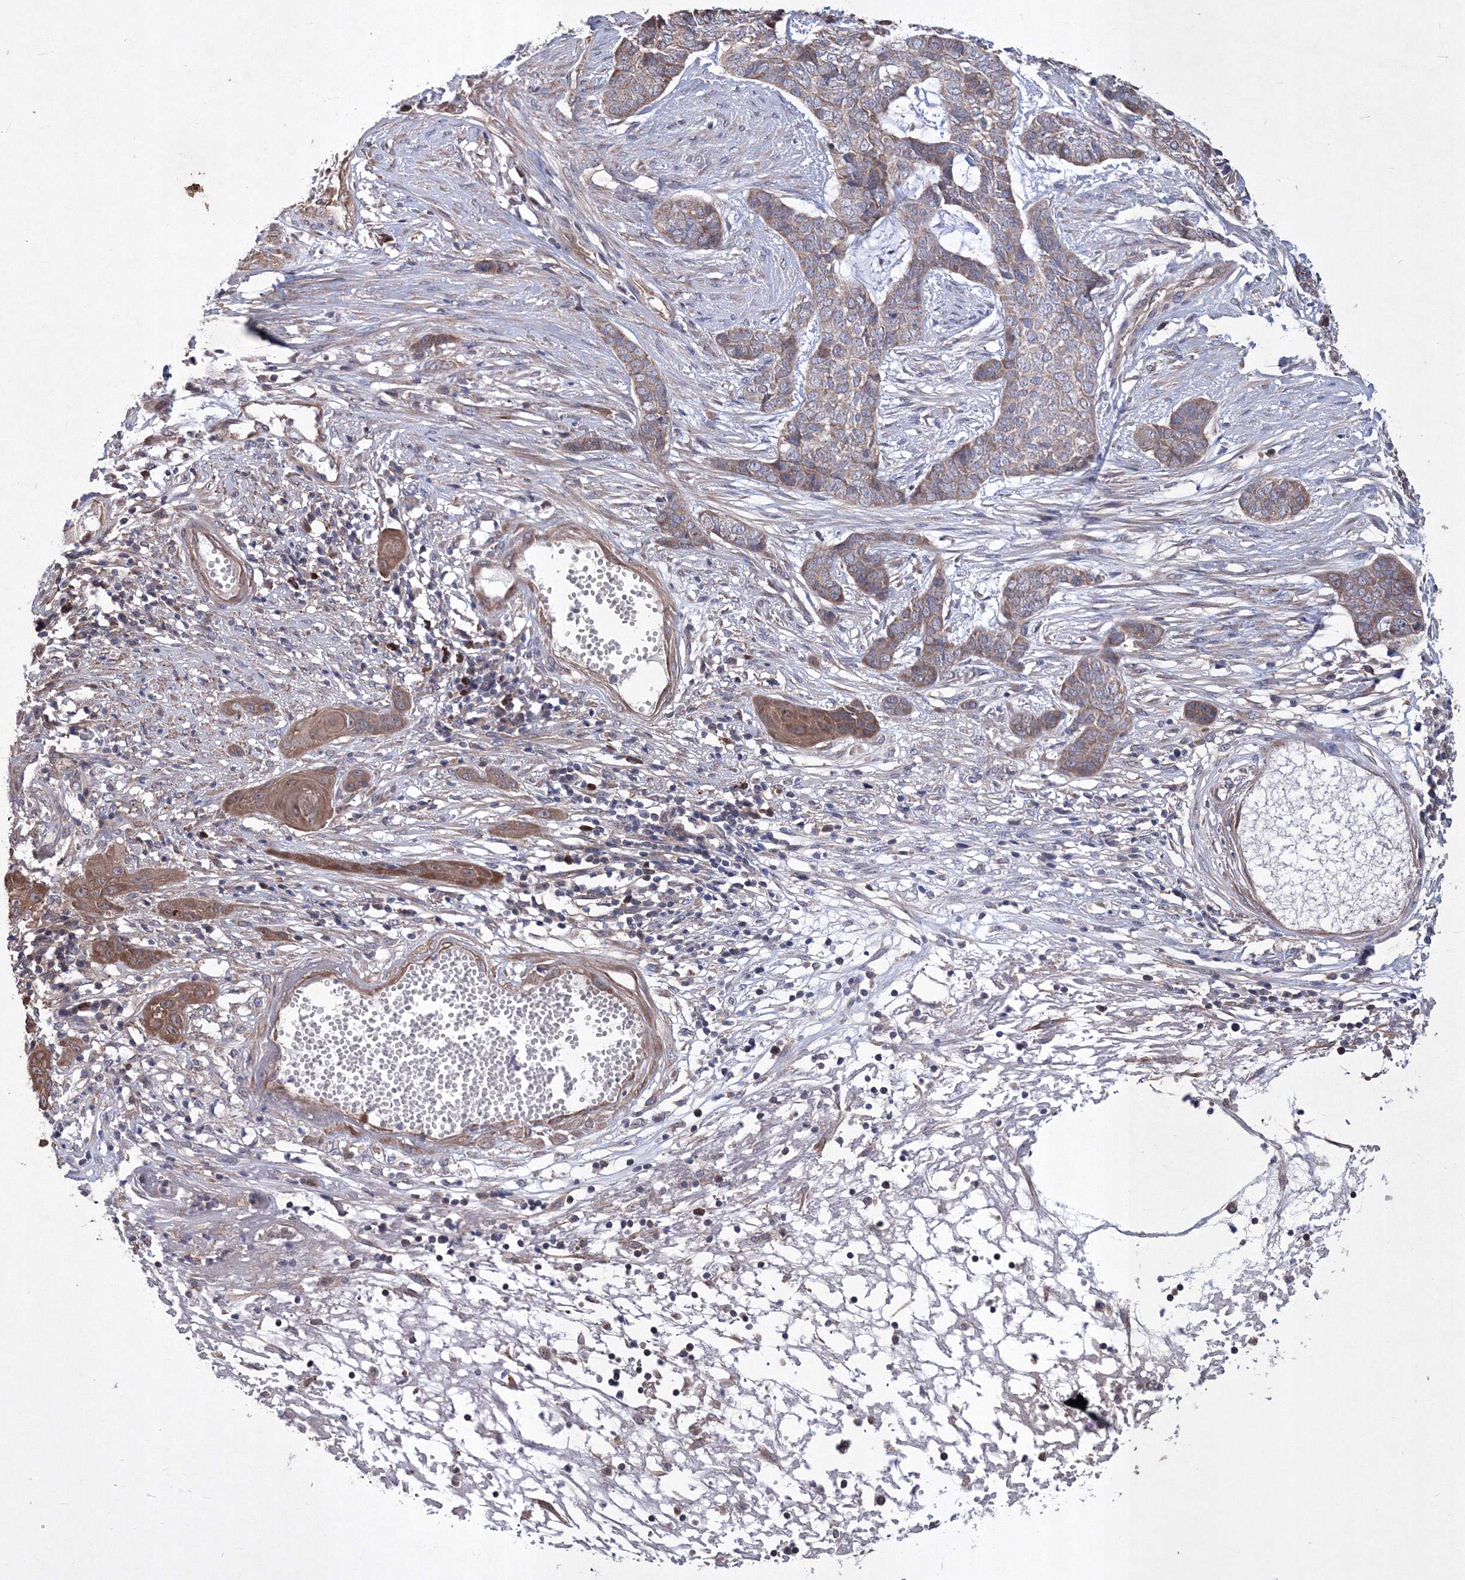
{"staining": {"intensity": "moderate", "quantity": "25%-75%", "location": "cytoplasmic/membranous"}, "tissue": "skin cancer", "cell_type": "Tumor cells", "image_type": "cancer", "snomed": [{"axis": "morphology", "description": "Basal cell carcinoma"}, {"axis": "topography", "description": "Skin"}], "caption": "An immunohistochemistry histopathology image of neoplastic tissue is shown. Protein staining in brown labels moderate cytoplasmic/membranous positivity in basal cell carcinoma (skin) within tumor cells. (Brightfield microscopy of DAB IHC at high magnification).", "gene": "MTRF1L", "patient": {"sex": "female", "age": 64}}